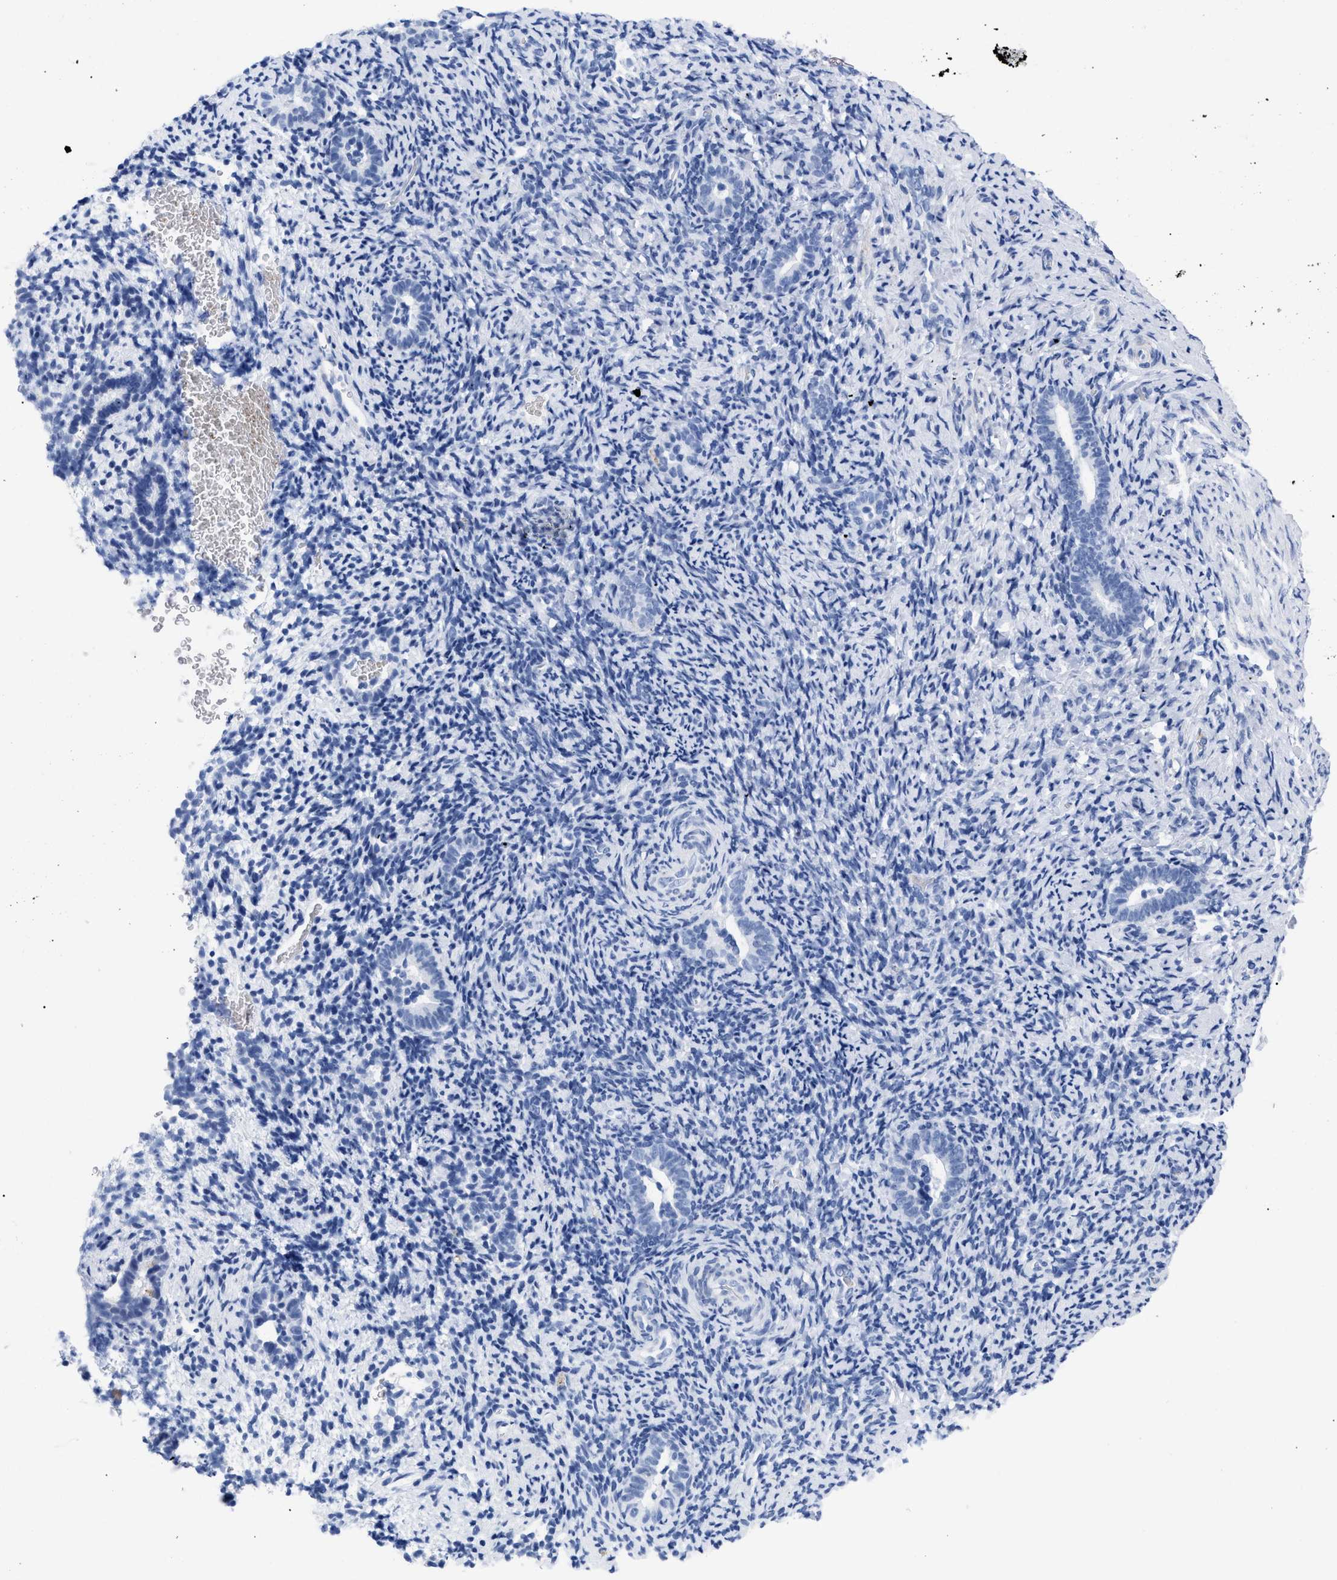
{"staining": {"intensity": "negative", "quantity": "none", "location": "none"}, "tissue": "endometrium", "cell_type": "Cells in endometrial stroma", "image_type": "normal", "snomed": [{"axis": "morphology", "description": "Normal tissue, NOS"}, {"axis": "topography", "description": "Endometrium"}], "caption": "This is an immunohistochemistry (IHC) photomicrograph of unremarkable endometrium. There is no staining in cells in endometrial stroma.", "gene": "DUSP26", "patient": {"sex": "female", "age": 51}}